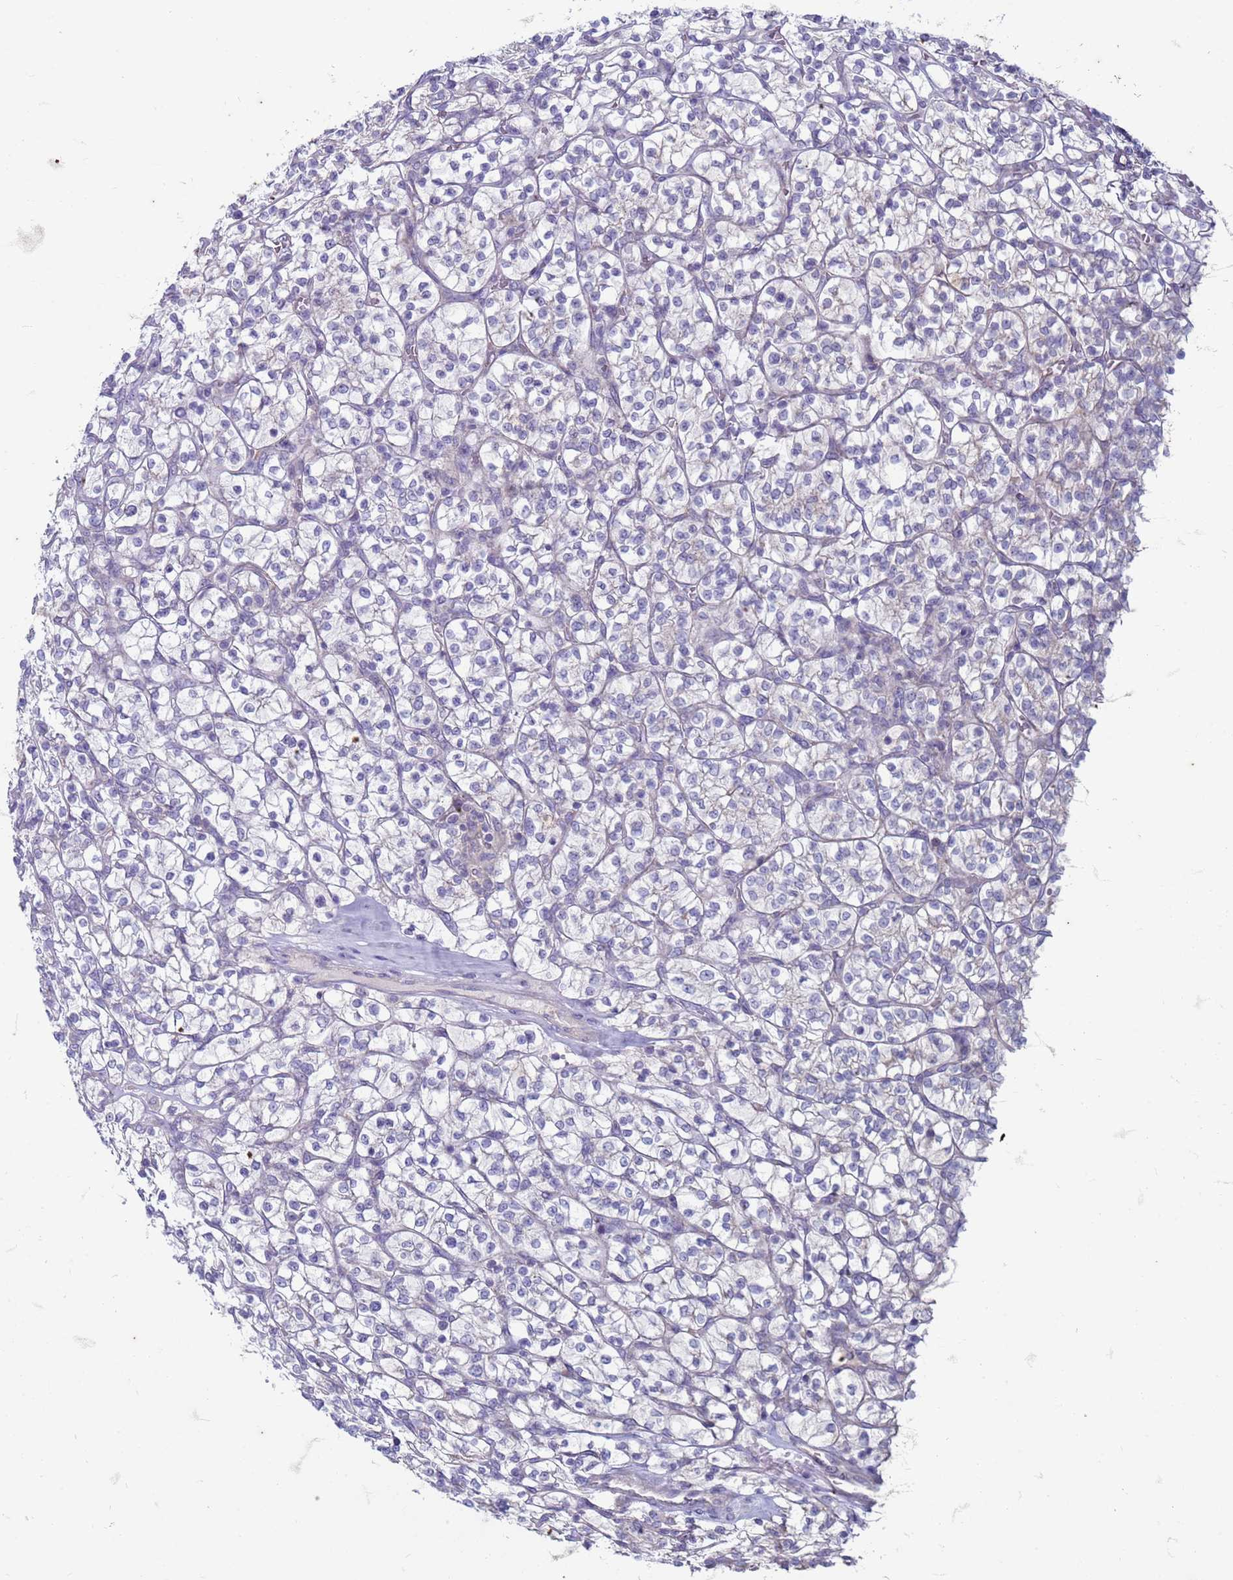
{"staining": {"intensity": "negative", "quantity": "none", "location": "none"}, "tissue": "renal cancer", "cell_type": "Tumor cells", "image_type": "cancer", "snomed": [{"axis": "morphology", "description": "Adenocarcinoma, NOS"}, {"axis": "topography", "description": "Kidney"}], "caption": "Immunohistochemistry photomicrograph of adenocarcinoma (renal) stained for a protein (brown), which shows no expression in tumor cells.", "gene": "SUCO", "patient": {"sex": "female", "age": 64}}